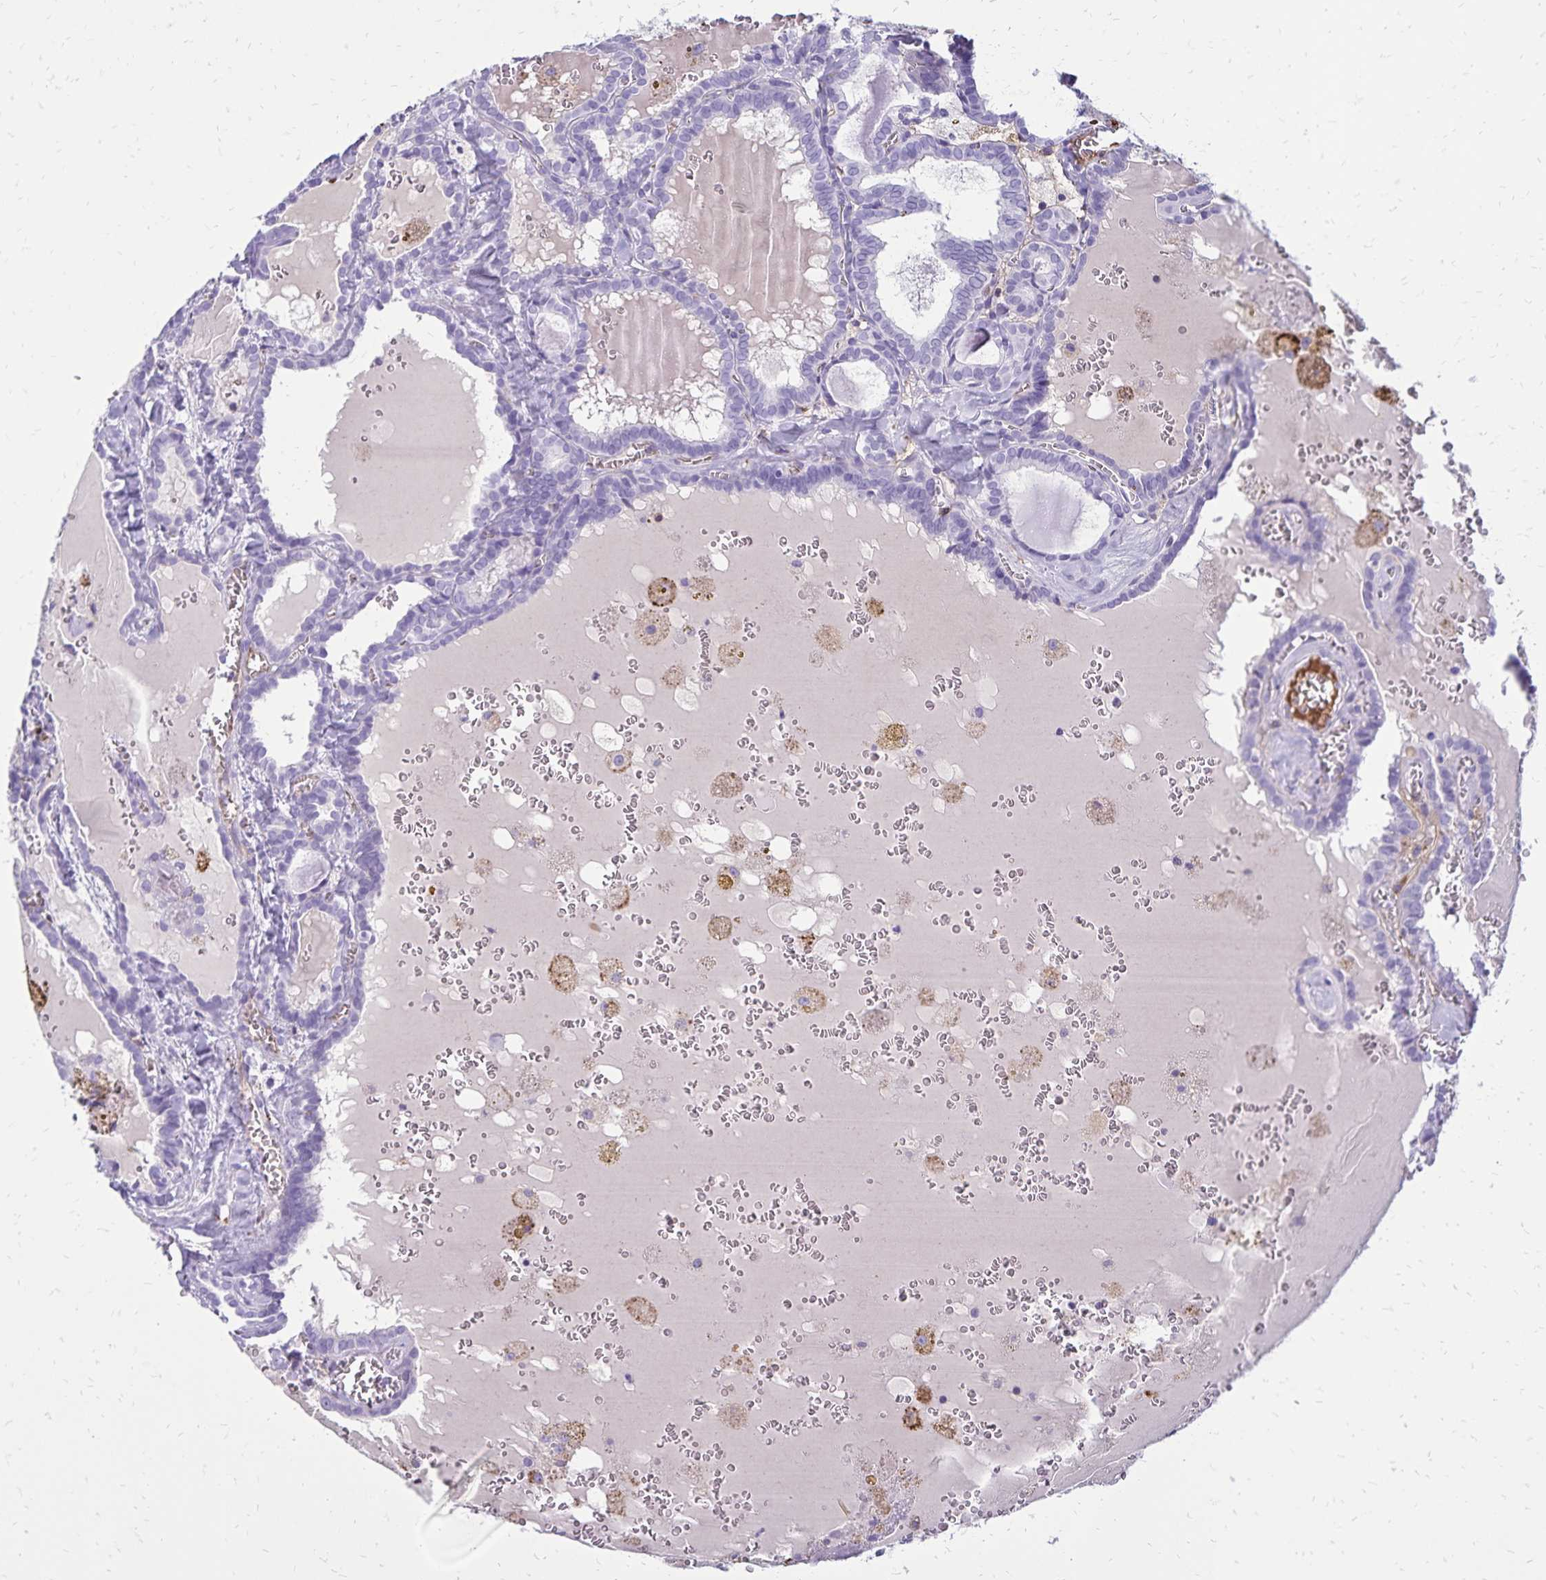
{"staining": {"intensity": "negative", "quantity": "none", "location": "none"}, "tissue": "thyroid cancer", "cell_type": "Tumor cells", "image_type": "cancer", "snomed": [{"axis": "morphology", "description": "Papillary adenocarcinoma, NOS"}, {"axis": "topography", "description": "Thyroid gland"}], "caption": "Immunohistochemistry photomicrograph of papillary adenocarcinoma (thyroid) stained for a protein (brown), which displays no positivity in tumor cells.", "gene": "CD27", "patient": {"sex": "female", "age": 39}}